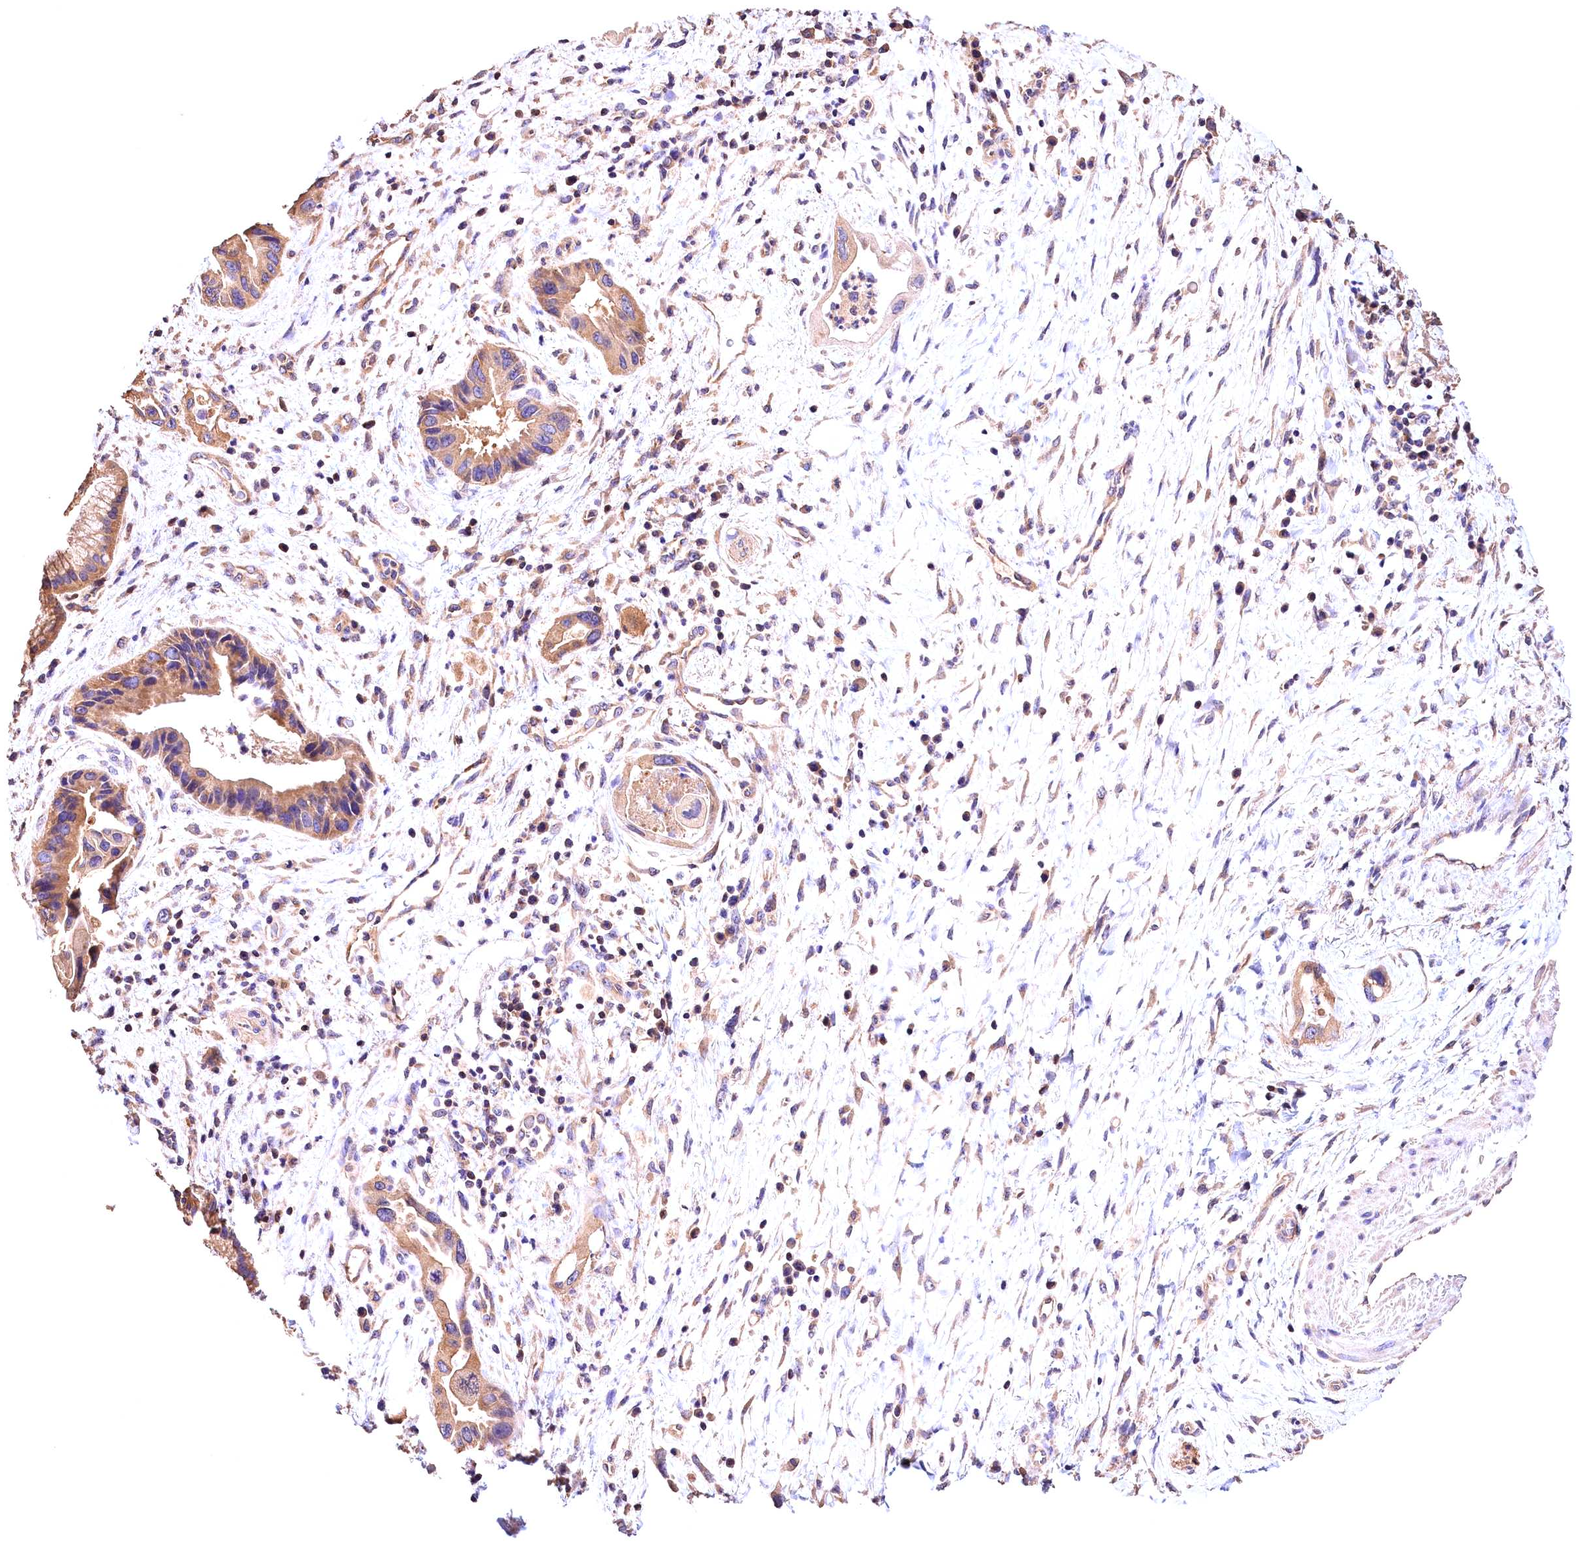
{"staining": {"intensity": "moderate", "quantity": ">75%", "location": "cytoplasmic/membranous"}, "tissue": "pancreatic cancer", "cell_type": "Tumor cells", "image_type": "cancer", "snomed": [{"axis": "morphology", "description": "Adenocarcinoma, NOS"}, {"axis": "topography", "description": "Pancreas"}], "caption": "Protein staining of pancreatic adenocarcinoma tissue exhibits moderate cytoplasmic/membranous staining in about >75% of tumor cells.", "gene": "OAS3", "patient": {"sex": "female", "age": 77}}